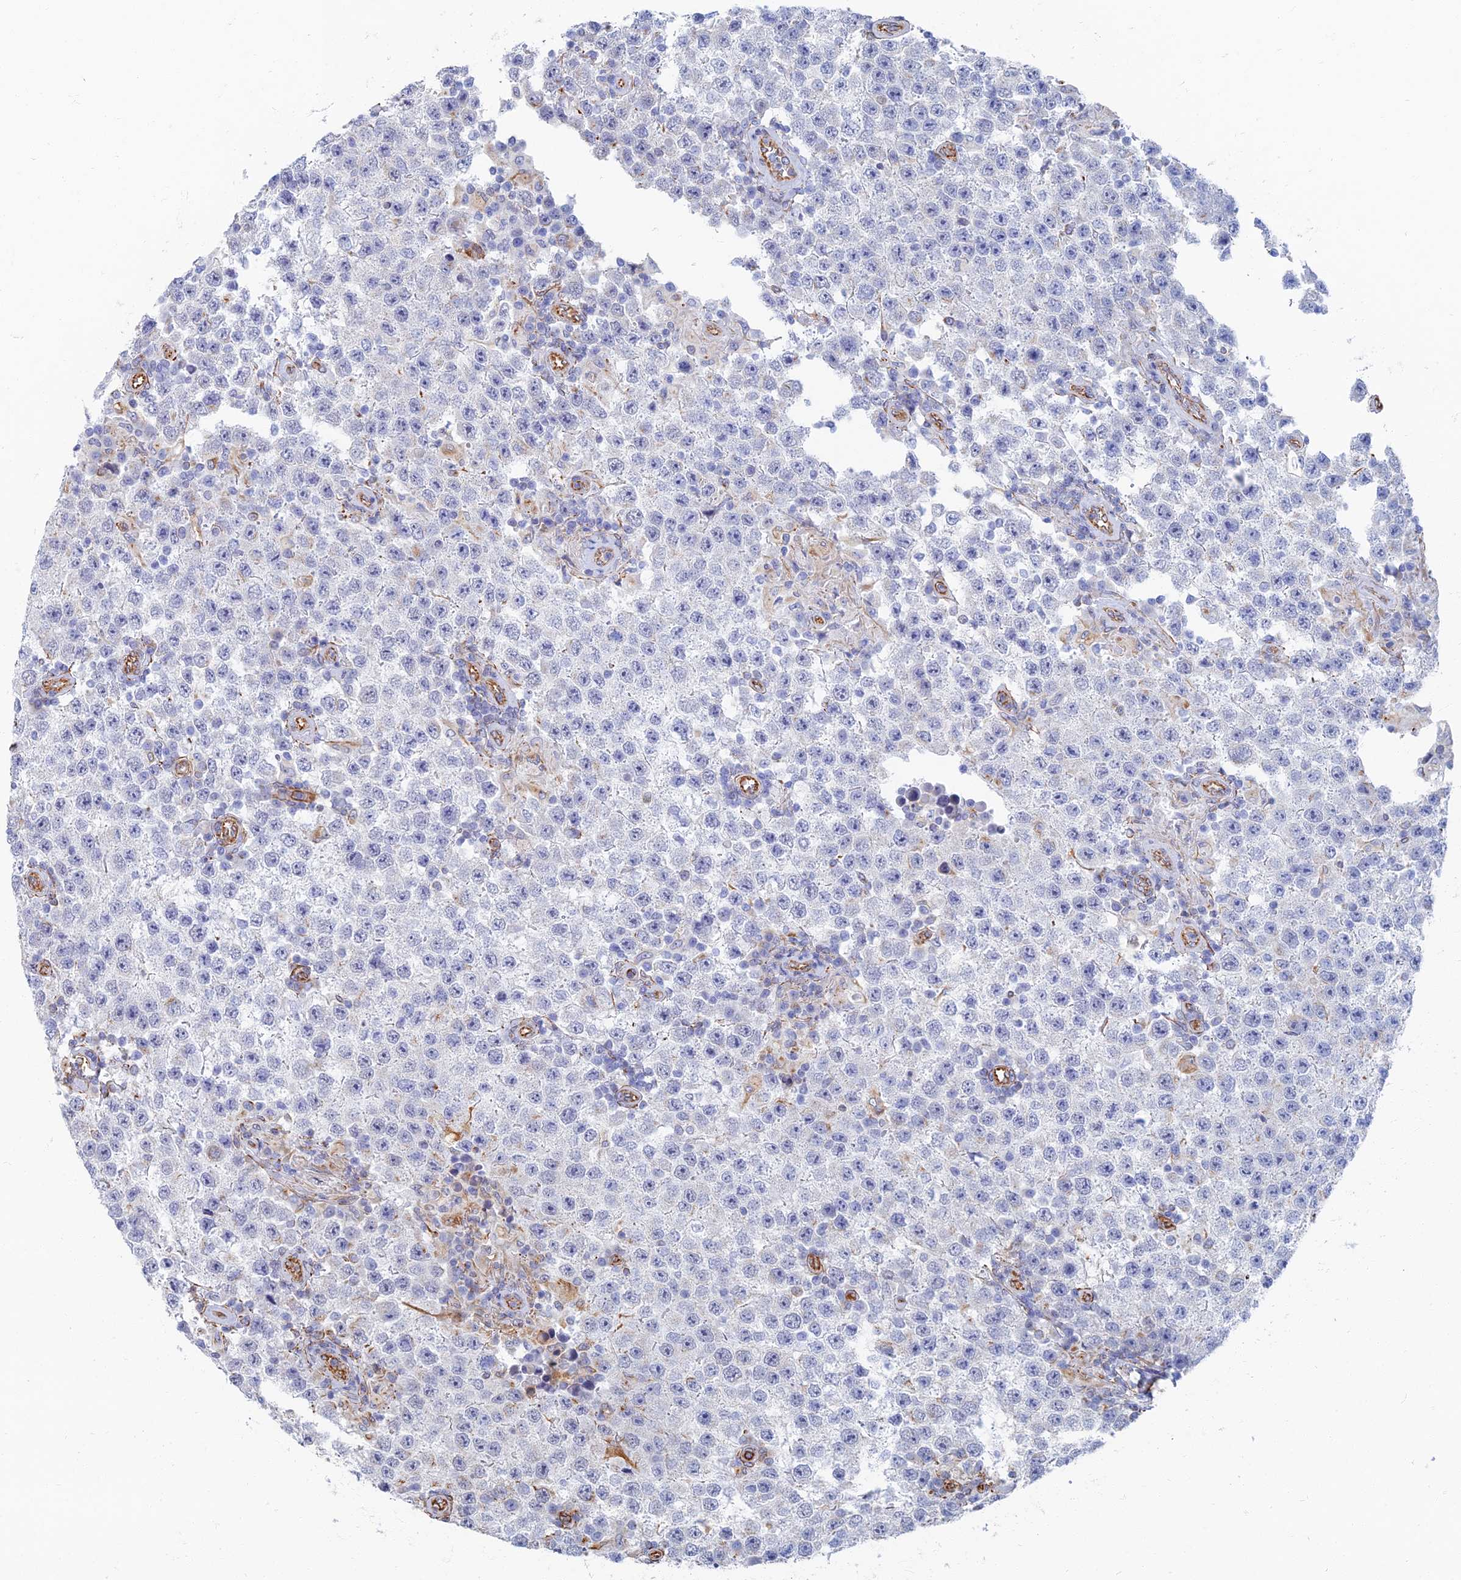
{"staining": {"intensity": "negative", "quantity": "none", "location": "none"}, "tissue": "testis cancer", "cell_type": "Tumor cells", "image_type": "cancer", "snomed": [{"axis": "morphology", "description": "Normal tissue, NOS"}, {"axis": "morphology", "description": "Urothelial carcinoma, High grade"}, {"axis": "morphology", "description": "Seminoma, NOS"}, {"axis": "morphology", "description": "Carcinoma, Embryonal, NOS"}, {"axis": "topography", "description": "Urinary bladder"}, {"axis": "topography", "description": "Testis"}], "caption": "Urothelial carcinoma (high-grade) (testis) was stained to show a protein in brown. There is no significant positivity in tumor cells.", "gene": "RMC1", "patient": {"sex": "male", "age": 41}}